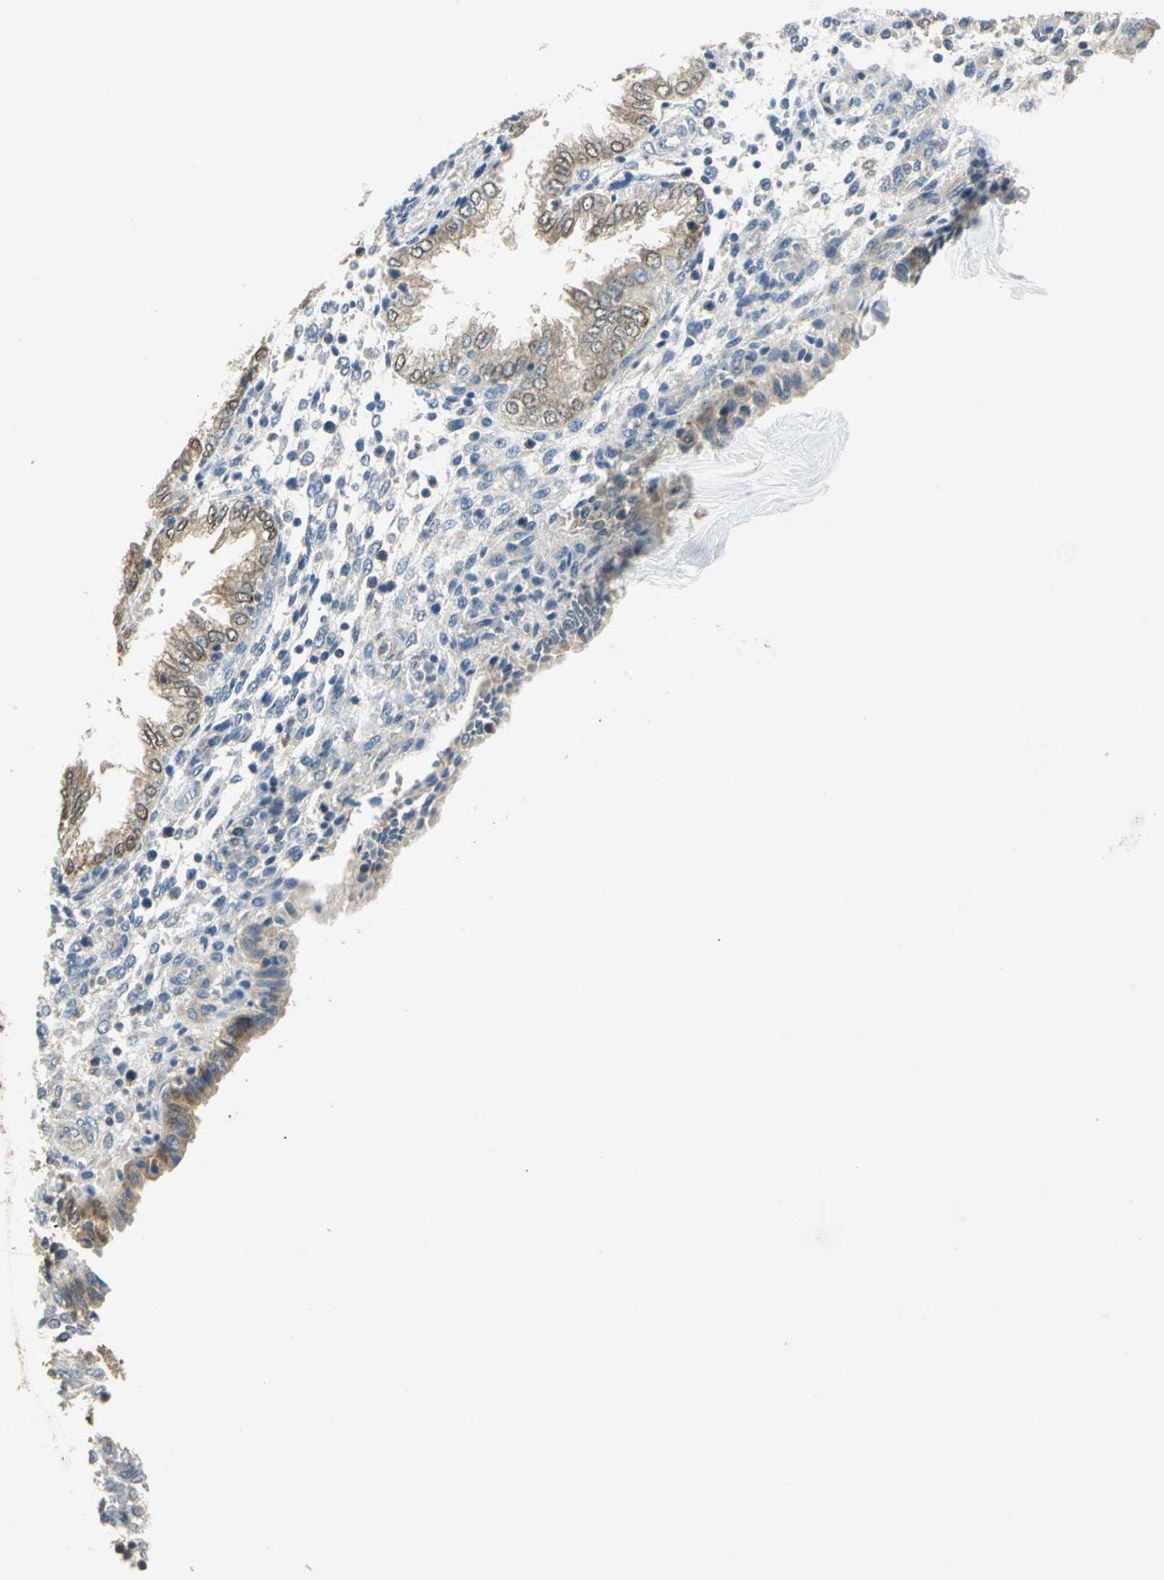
{"staining": {"intensity": "negative", "quantity": "none", "location": "none"}, "tissue": "endometrium", "cell_type": "Cells in endometrial stroma", "image_type": "normal", "snomed": [{"axis": "morphology", "description": "Normal tissue, NOS"}, {"axis": "topography", "description": "Endometrium"}], "caption": "Immunohistochemistry (IHC) of unremarkable human endometrium demonstrates no expression in cells in endometrial stroma.", "gene": "SHC2", "patient": {"sex": "female", "age": 33}}